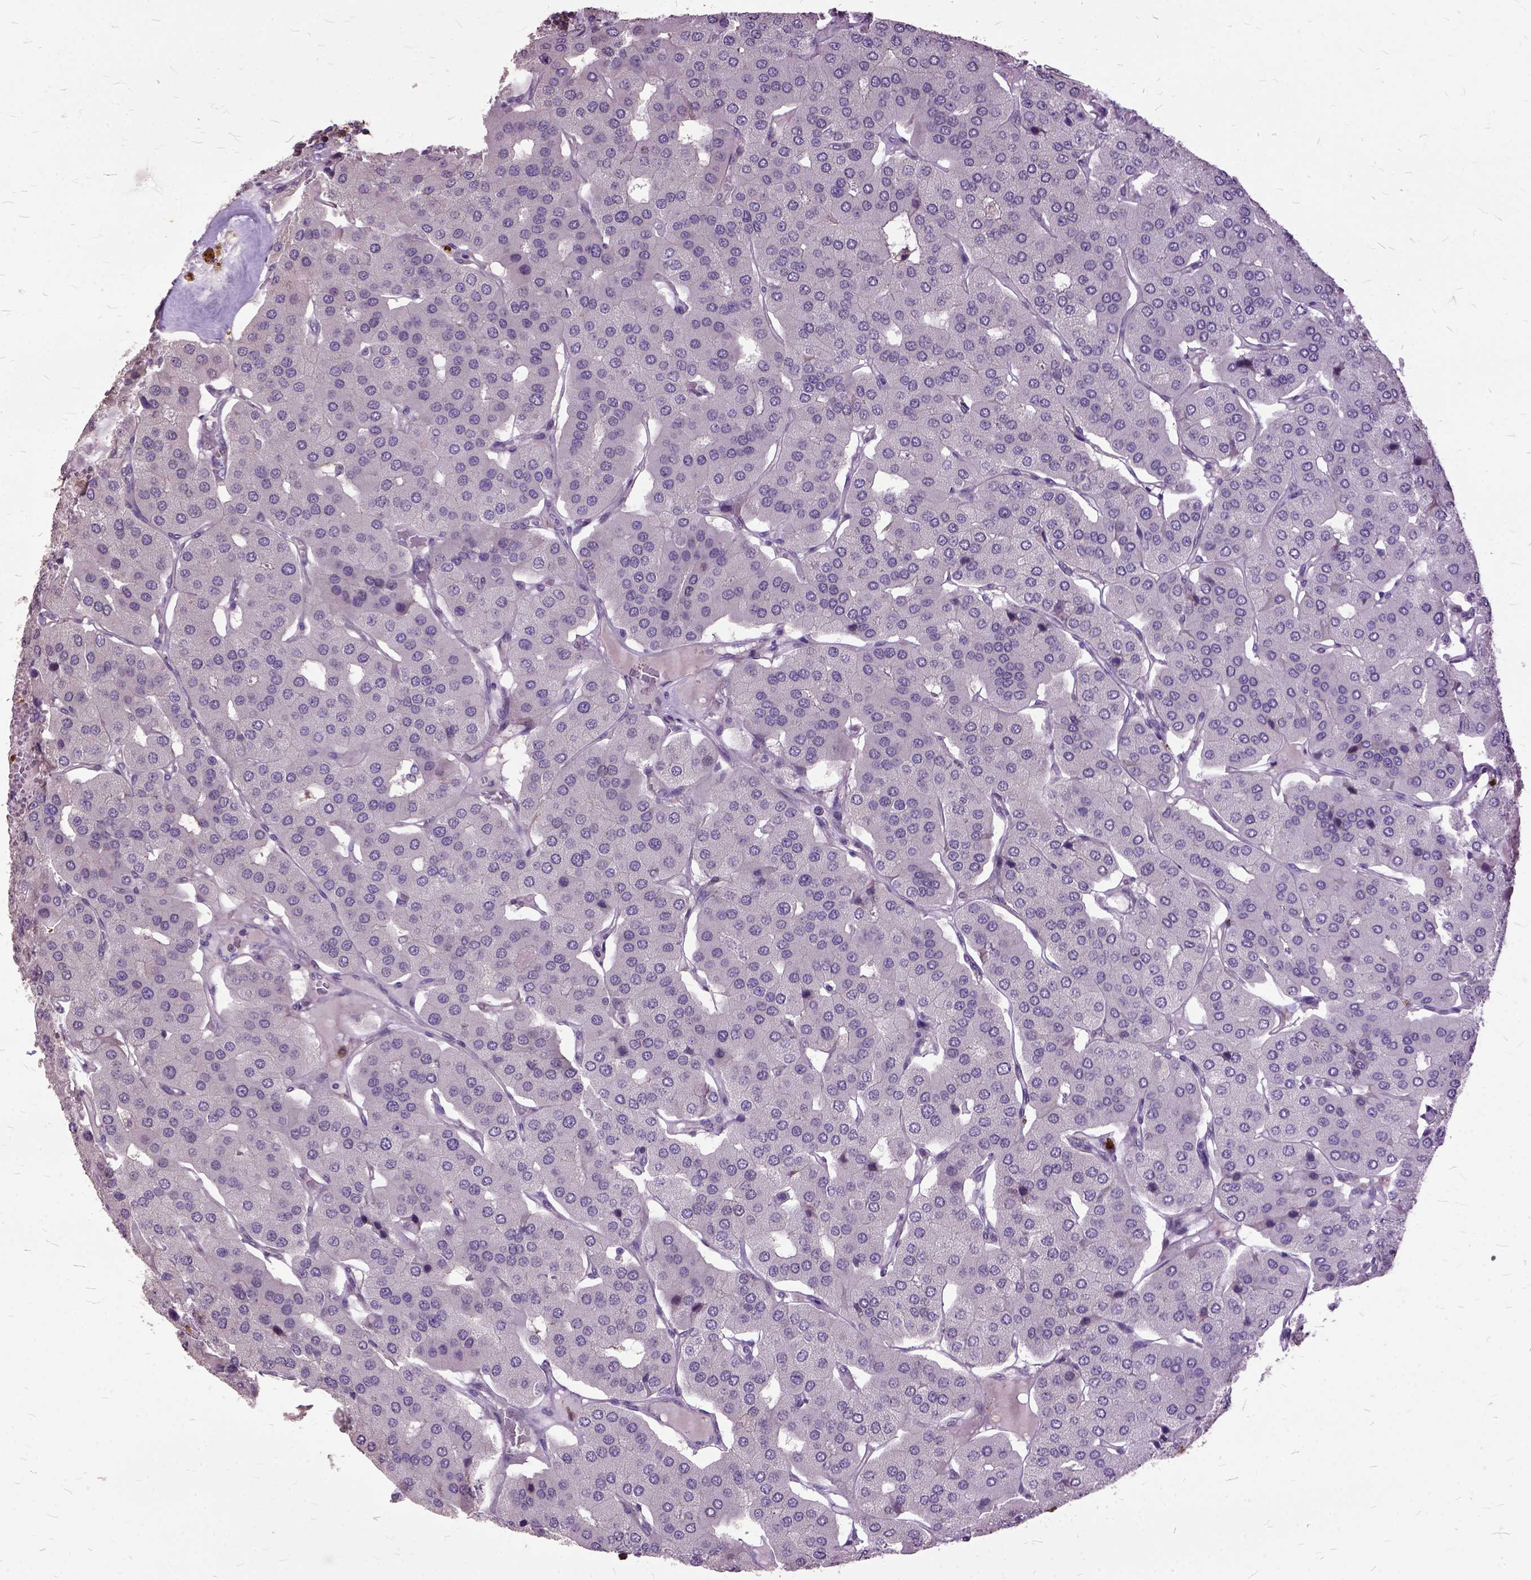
{"staining": {"intensity": "negative", "quantity": "none", "location": "none"}, "tissue": "parathyroid gland", "cell_type": "Glandular cells", "image_type": "normal", "snomed": [{"axis": "morphology", "description": "Normal tissue, NOS"}, {"axis": "morphology", "description": "Adenoma, NOS"}, {"axis": "topography", "description": "Parathyroid gland"}], "caption": "Immunohistochemistry micrograph of normal parathyroid gland stained for a protein (brown), which displays no expression in glandular cells.", "gene": "AREG", "patient": {"sex": "female", "age": 86}}